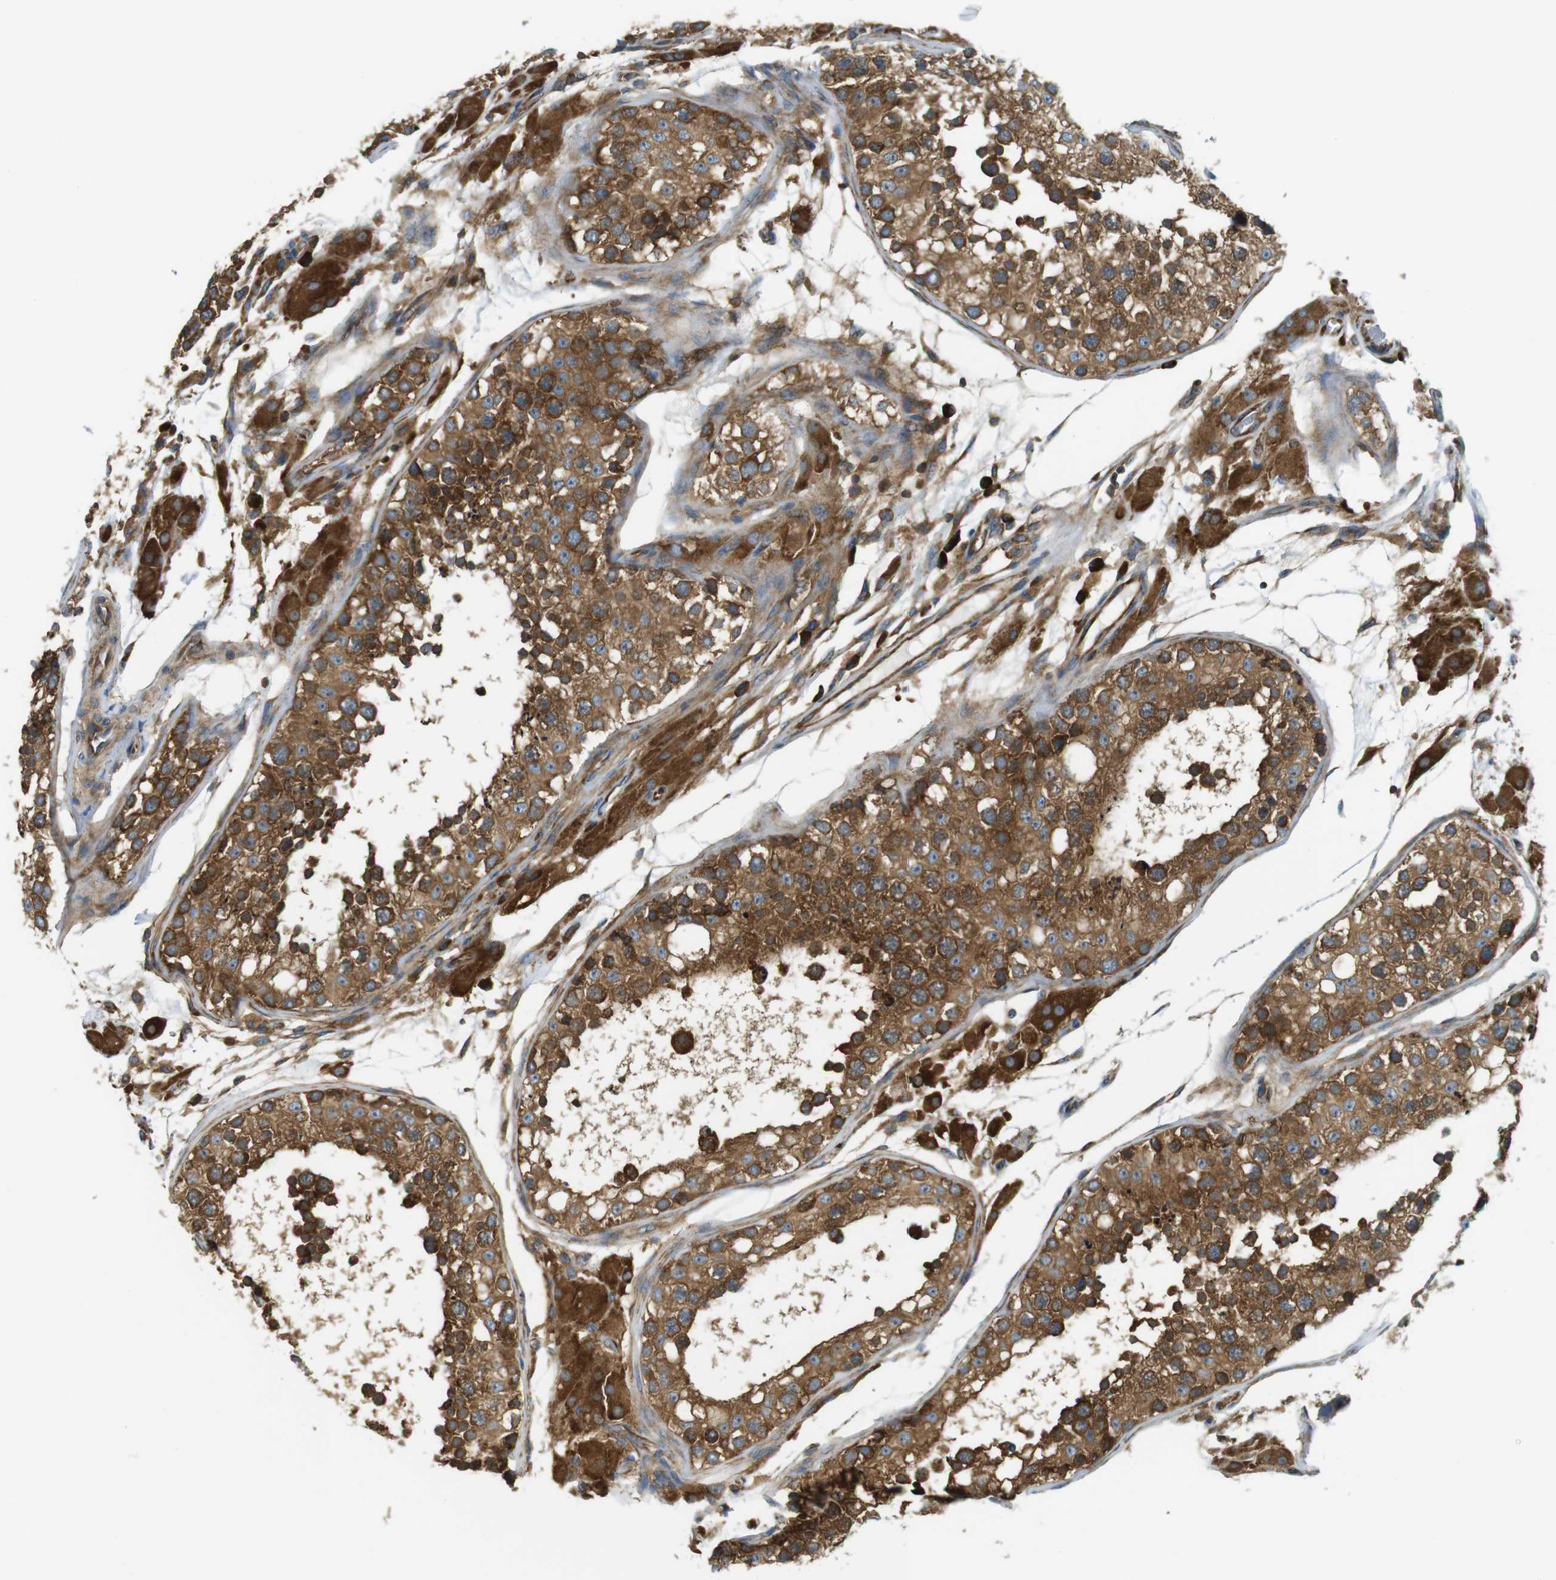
{"staining": {"intensity": "strong", "quantity": ">75%", "location": "cytoplasmic/membranous"}, "tissue": "testis", "cell_type": "Cells in seminiferous ducts", "image_type": "normal", "snomed": [{"axis": "morphology", "description": "Normal tissue, NOS"}, {"axis": "topography", "description": "Testis"}], "caption": "Protein expression analysis of normal human testis reveals strong cytoplasmic/membranous staining in about >75% of cells in seminiferous ducts. The protein of interest is shown in brown color, while the nuclei are stained blue.", "gene": "TSC1", "patient": {"sex": "male", "age": 26}}